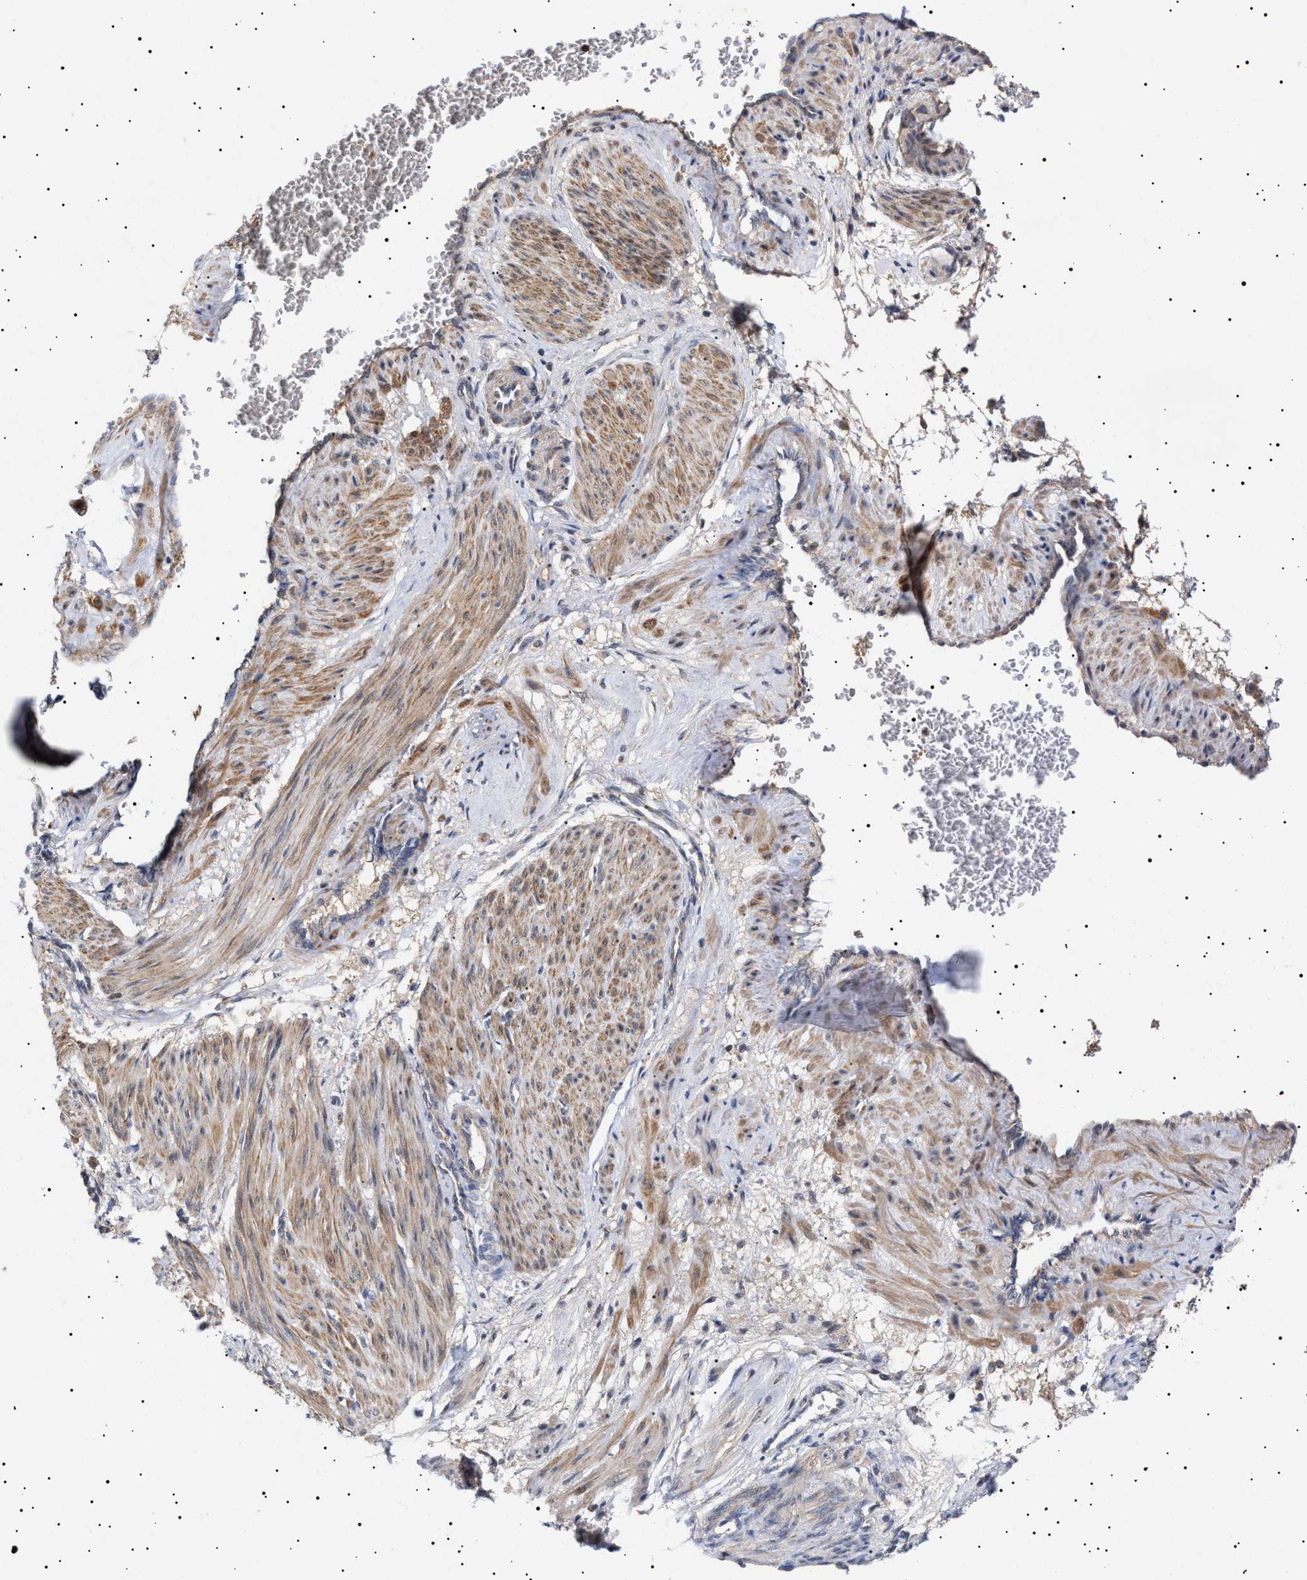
{"staining": {"intensity": "moderate", "quantity": ">75%", "location": "cytoplasmic/membranous"}, "tissue": "smooth muscle", "cell_type": "Smooth muscle cells", "image_type": "normal", "snomed": [{"axis": "morphology", "description": "Normal tissue, NOS"}, {"axis": "topography", "description": "Endometrium"}], "caption": "Protein staining exhibits moderate cytoplasmic/membranous positivity in approximately >75% of smooth muscle cells in benign smooth muscle. The staining is performed using DAB (3,3'-diaminobenzidine) brown chromogen to label protein expression. The nuclei are counter-stained blue using hematoxylin.", "gene": "NPLOC4", "patient": {"sex": "female", "age": 33}}